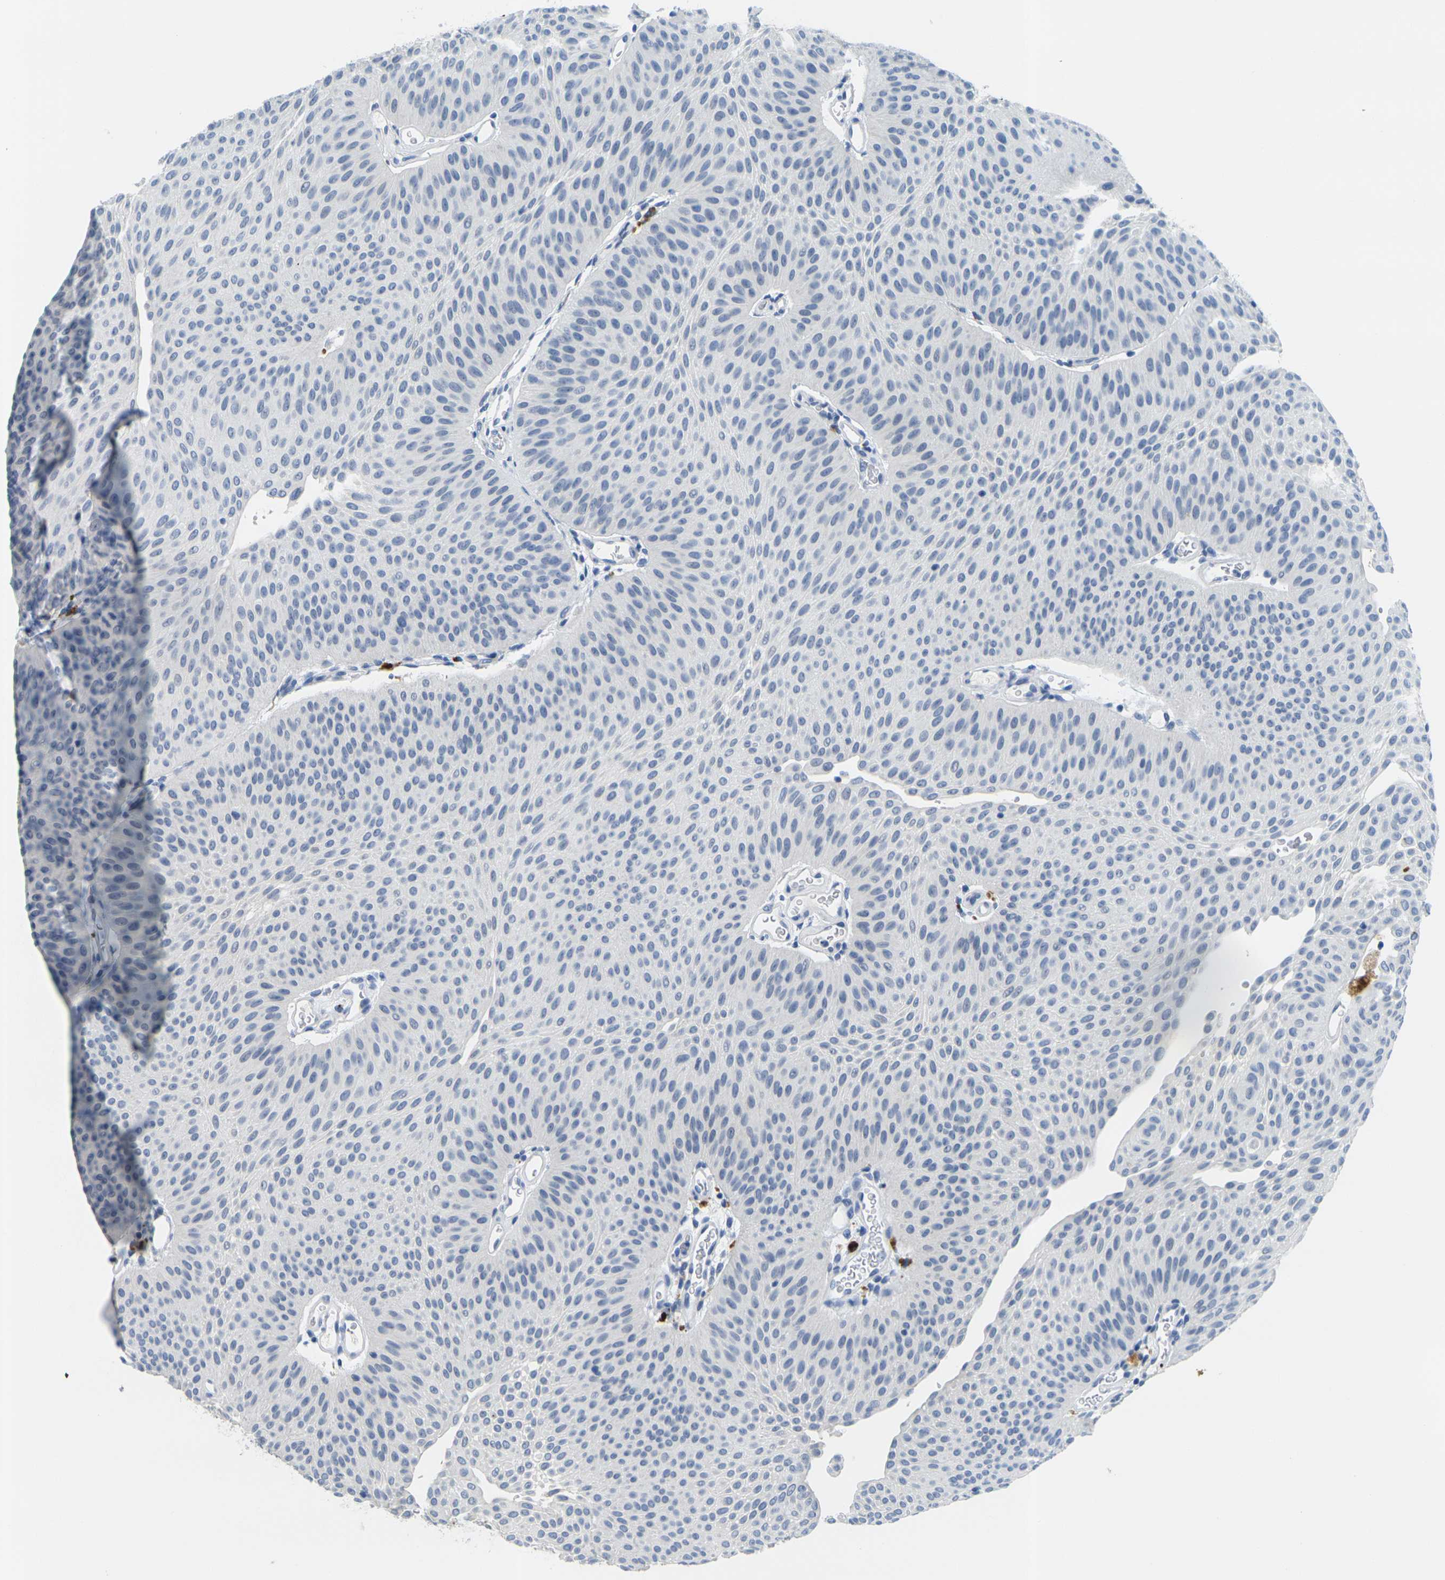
{"staining": {"intensity": "negative", "quantity": "none", "location": "none"}, "tissue": "urothelial cancer", "cell_type": "Tumor cells", "image_type": "cancer", "snomed": [{"axis": "morphology", "description": "Urothelial carcinoma, Low grade"}, {"axis": "topography", "description": "Urinary bladder"}], "caption": "IHC photomicrograph of human urothelial cancer stained for a protein (brown), which shows no staining in tumor cells.", "gene": "GPR15", "patient": {"sex": "female", "age": 60}}